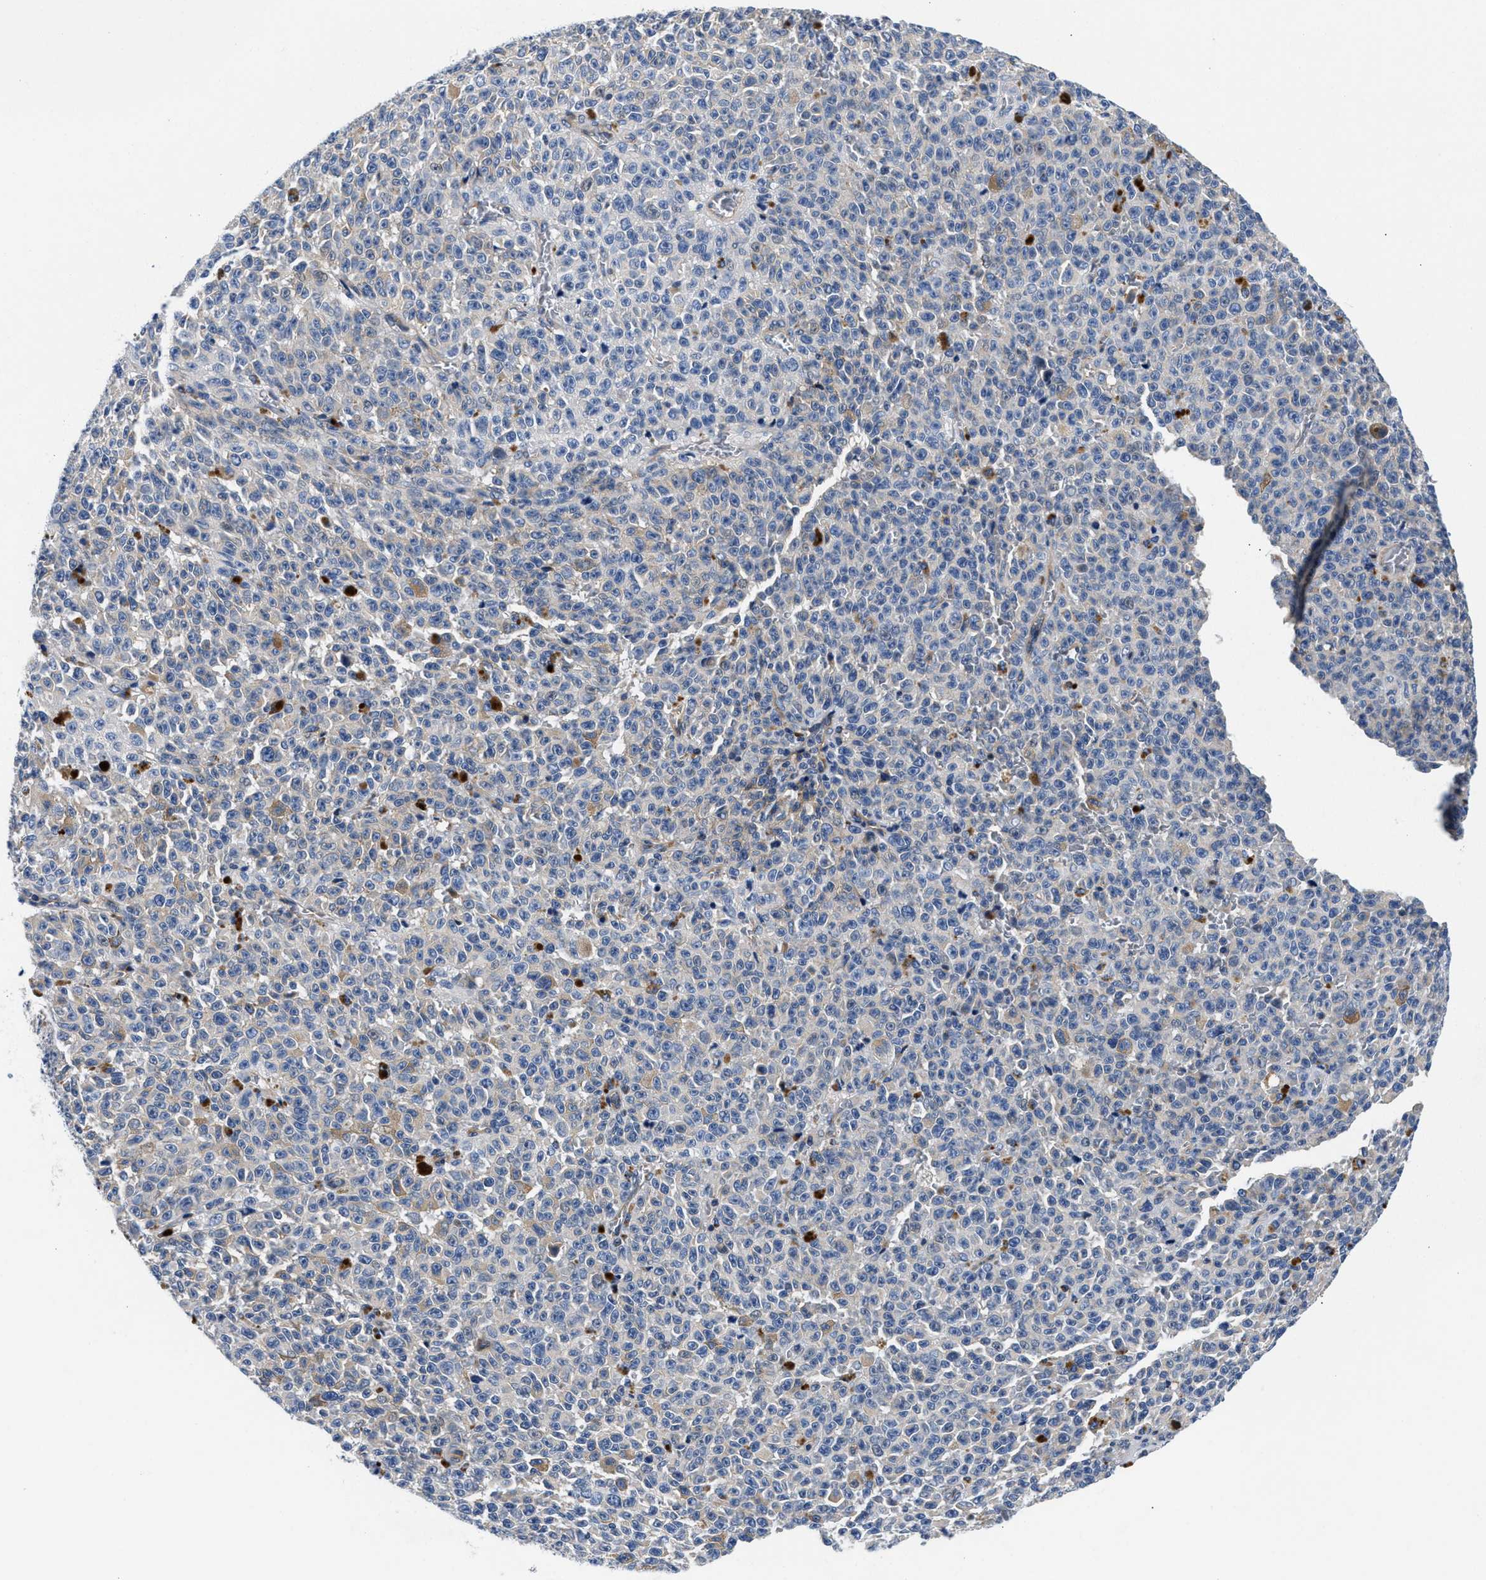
{"staining": {"intensity": "weak", "quantity": "<25%", "location": "cytoplasmic/membranous"}, "tissue": "melanoma", "cell_type": "Tumor cells", "image_type": "cancer", "snomed": [{"axis": "morphology", "description": "Malignant melanoma, NOS"}, {"axis": "topography", "description": "Skin"}], "caption": "Photomicrograph shows no significant protein positivity in tumor cells of melanoma.", "gene": "P2RY4", "patient": {"sex": "female", "age": 82}}